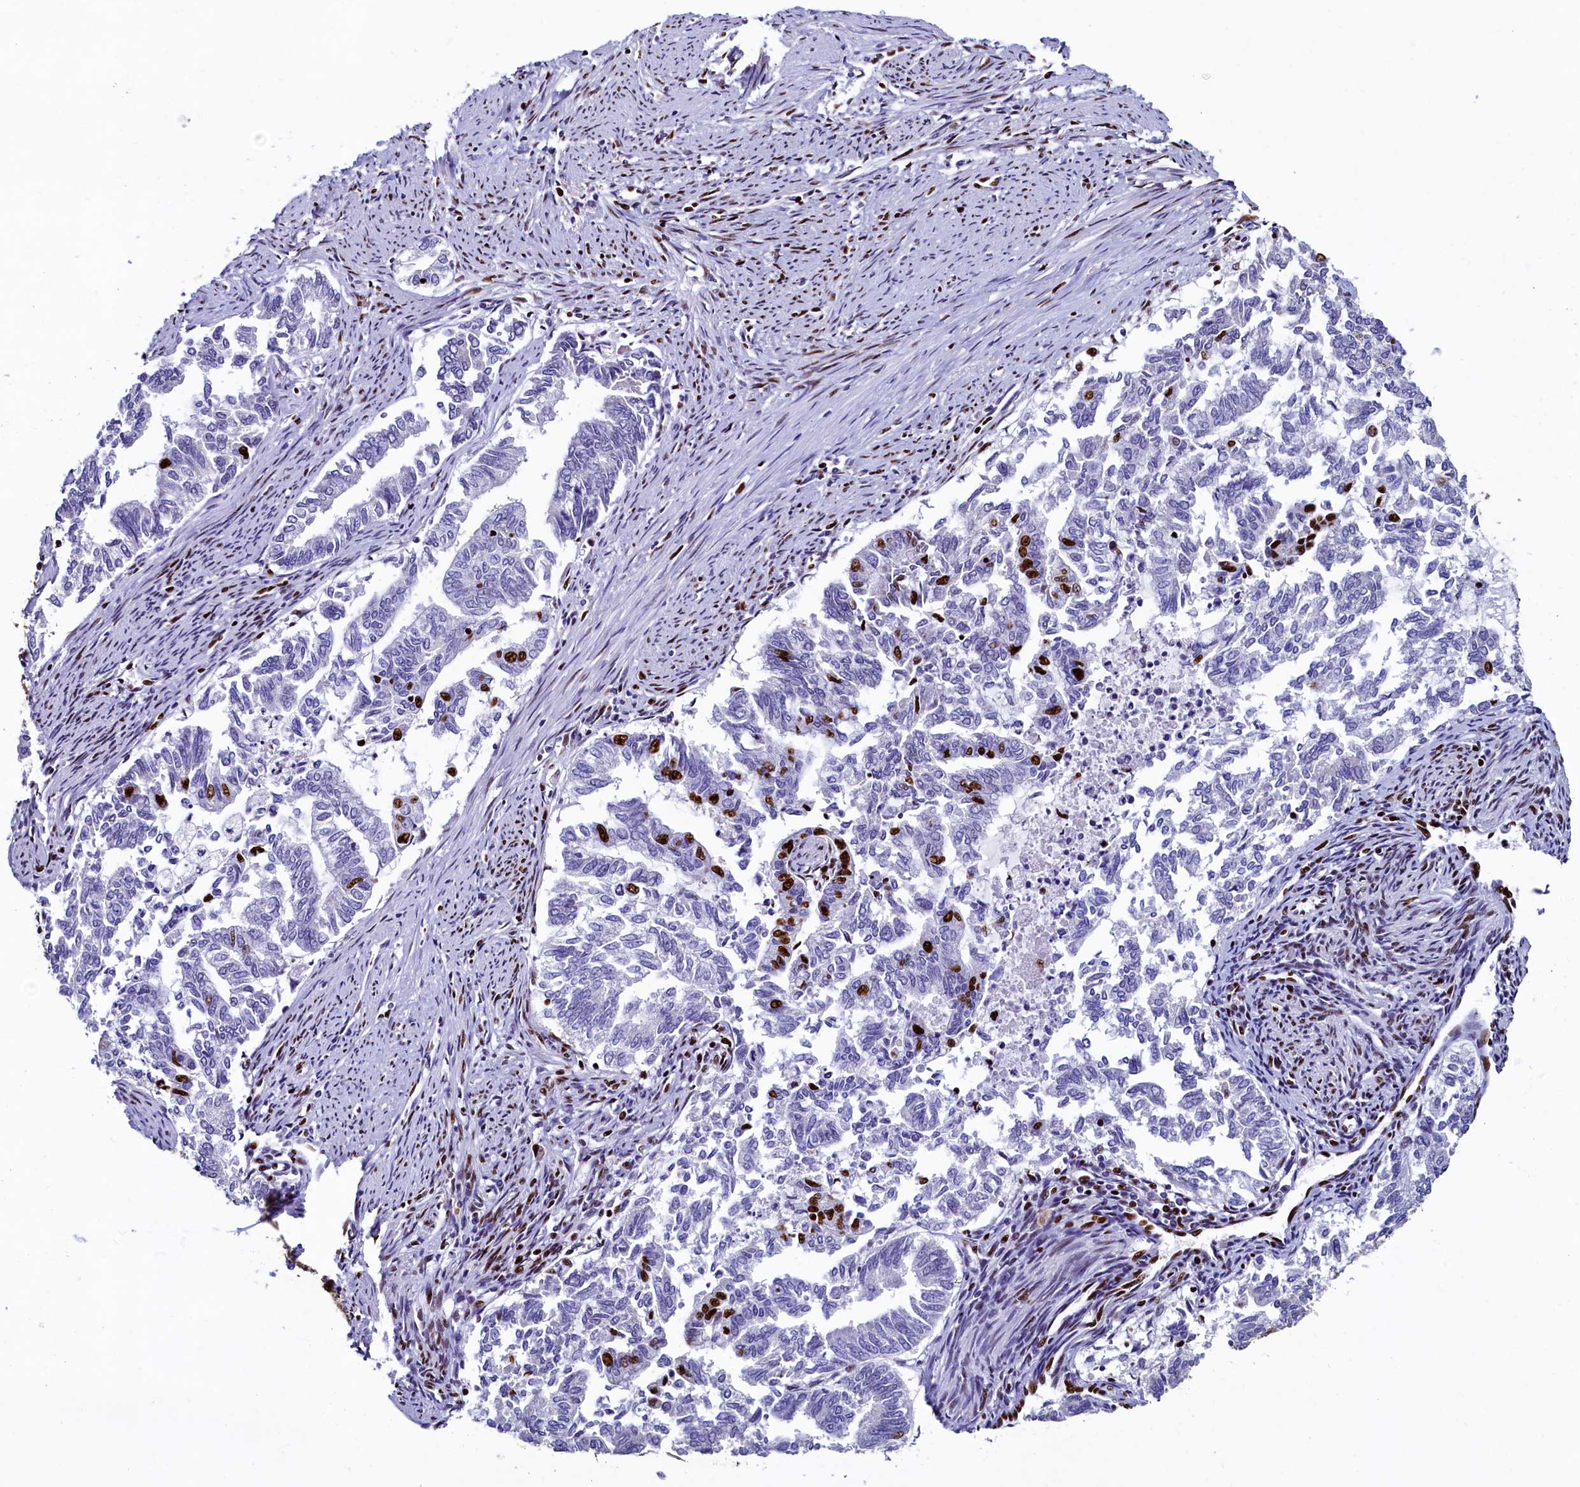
{"staining": {"intensity": "strong", "quantity": "<25%", "location": "nuclear"}, "tissue": "endometrial cancer", "cell_type": "Tumor cells", "image_type": "cancer", "snomed": [{"axis": "morphology", "description": "Adenocarcinoma, NOS"}, {"axis": "topography", "description": "Endometrium"}], "caption": "Immunohistochemical staining of human endometrial cancer demonstrates medium levels of strong nuclear protein expression in approximately <25% of tumor cells.", "gene": "SRRM2", "patient": {"sex": "female", "age": 79}}